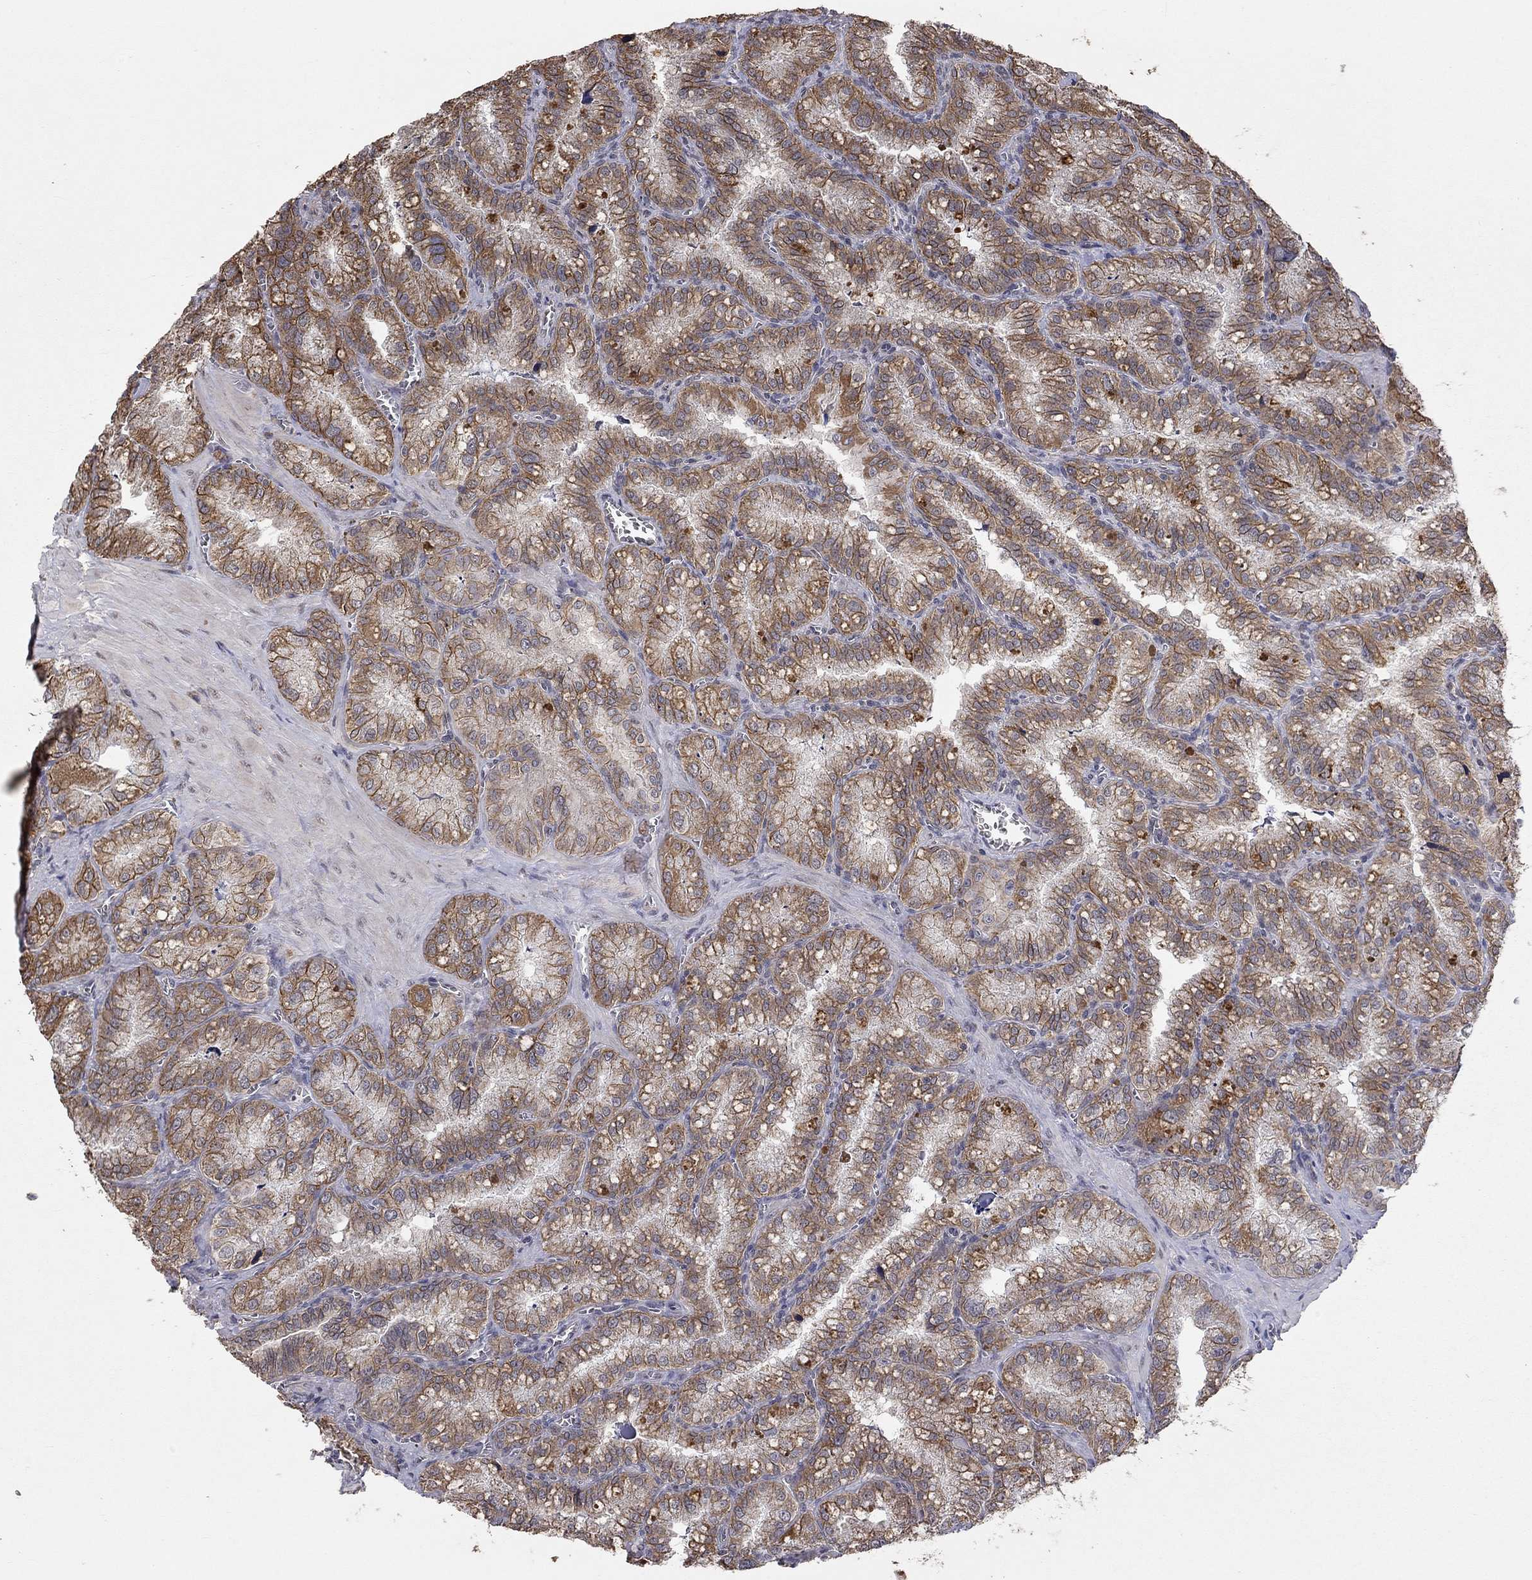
{"staining": {"intensity": "strong", "quantity": "25%-75%", "location": "cytoplasmic/membranous"}, "tissue": "seminal vesicle", "cell_type": "Glandular cells", "image_type": "normal", "snomed": [{"axis": "morphology", "description": "Normal tissue, NOS"}, {"axis": "topography", "description": "Seminal veicle"}], "caption": "Human seminal vesicle stained with a brown dye reveals strong cytoplasmic/membranous positive expression in approximately 25%-75% of glandular cells.", "gene": "ANKRA2", "patient": {"sex": "male", "age": 57}}